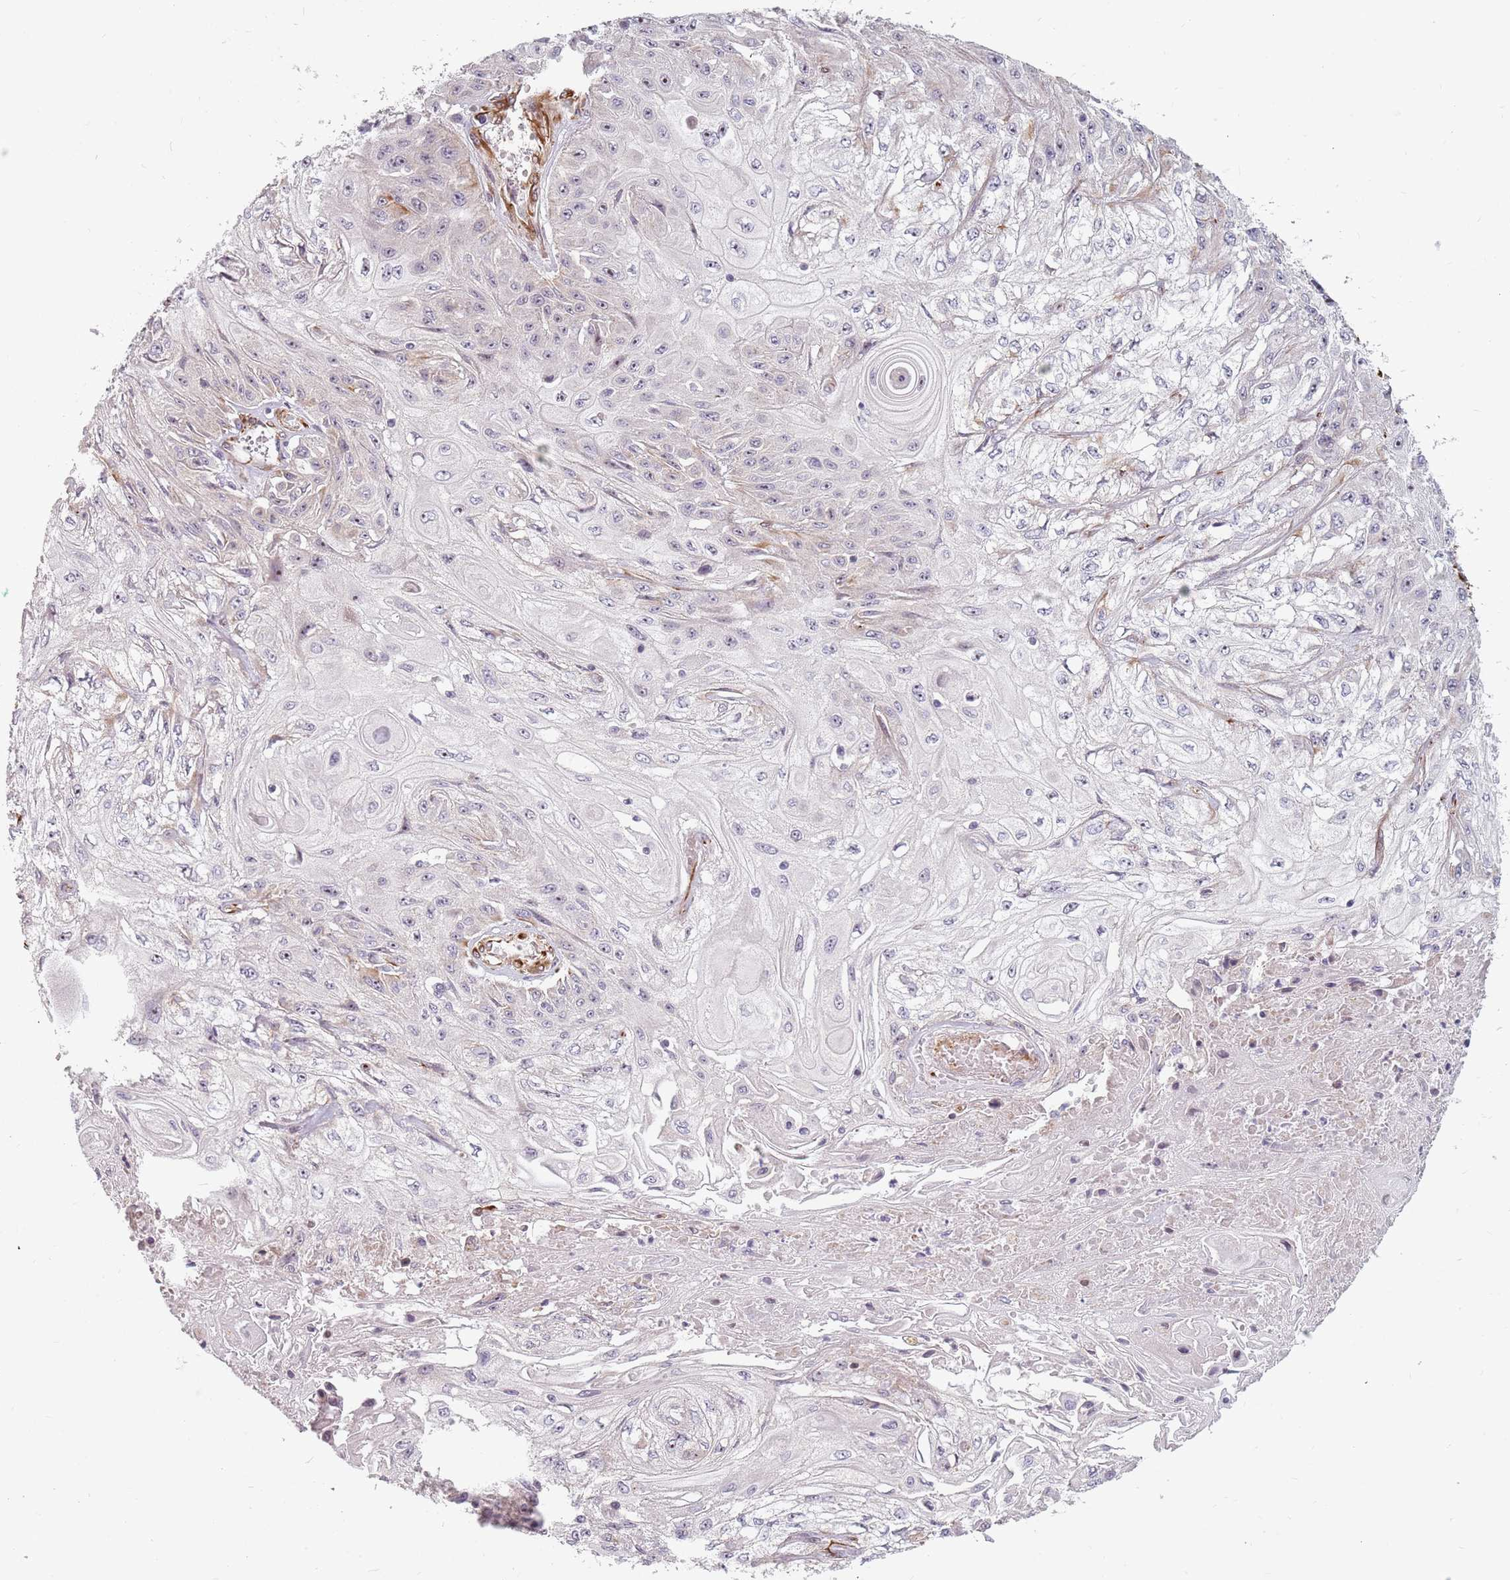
{"staining": {"intensity": "negative", "quantity": "none", "location": "none"}, "tissue": "skin cancer", "cell_type": "Tumor cells", "image_type": "cancer", "snomed": [{"axis": "morphology", "description": "Squamous cell carcinoma, NOS"}, {"axis": "morphology", "description": "Squamous cell carcinoma, metastatic, NOS"}, {"axis": "topography", "description": "Skin"}, {"axis": "topography", "description": "Lymph node"}], "caption": "Immunohistochemical staining of human skin cancer (metastatic squamous cell carcinoma) reveals no significant staining in tumor cells.", "gene": "GAS2L3", "patient": {"sex": "male", "age": 75}}